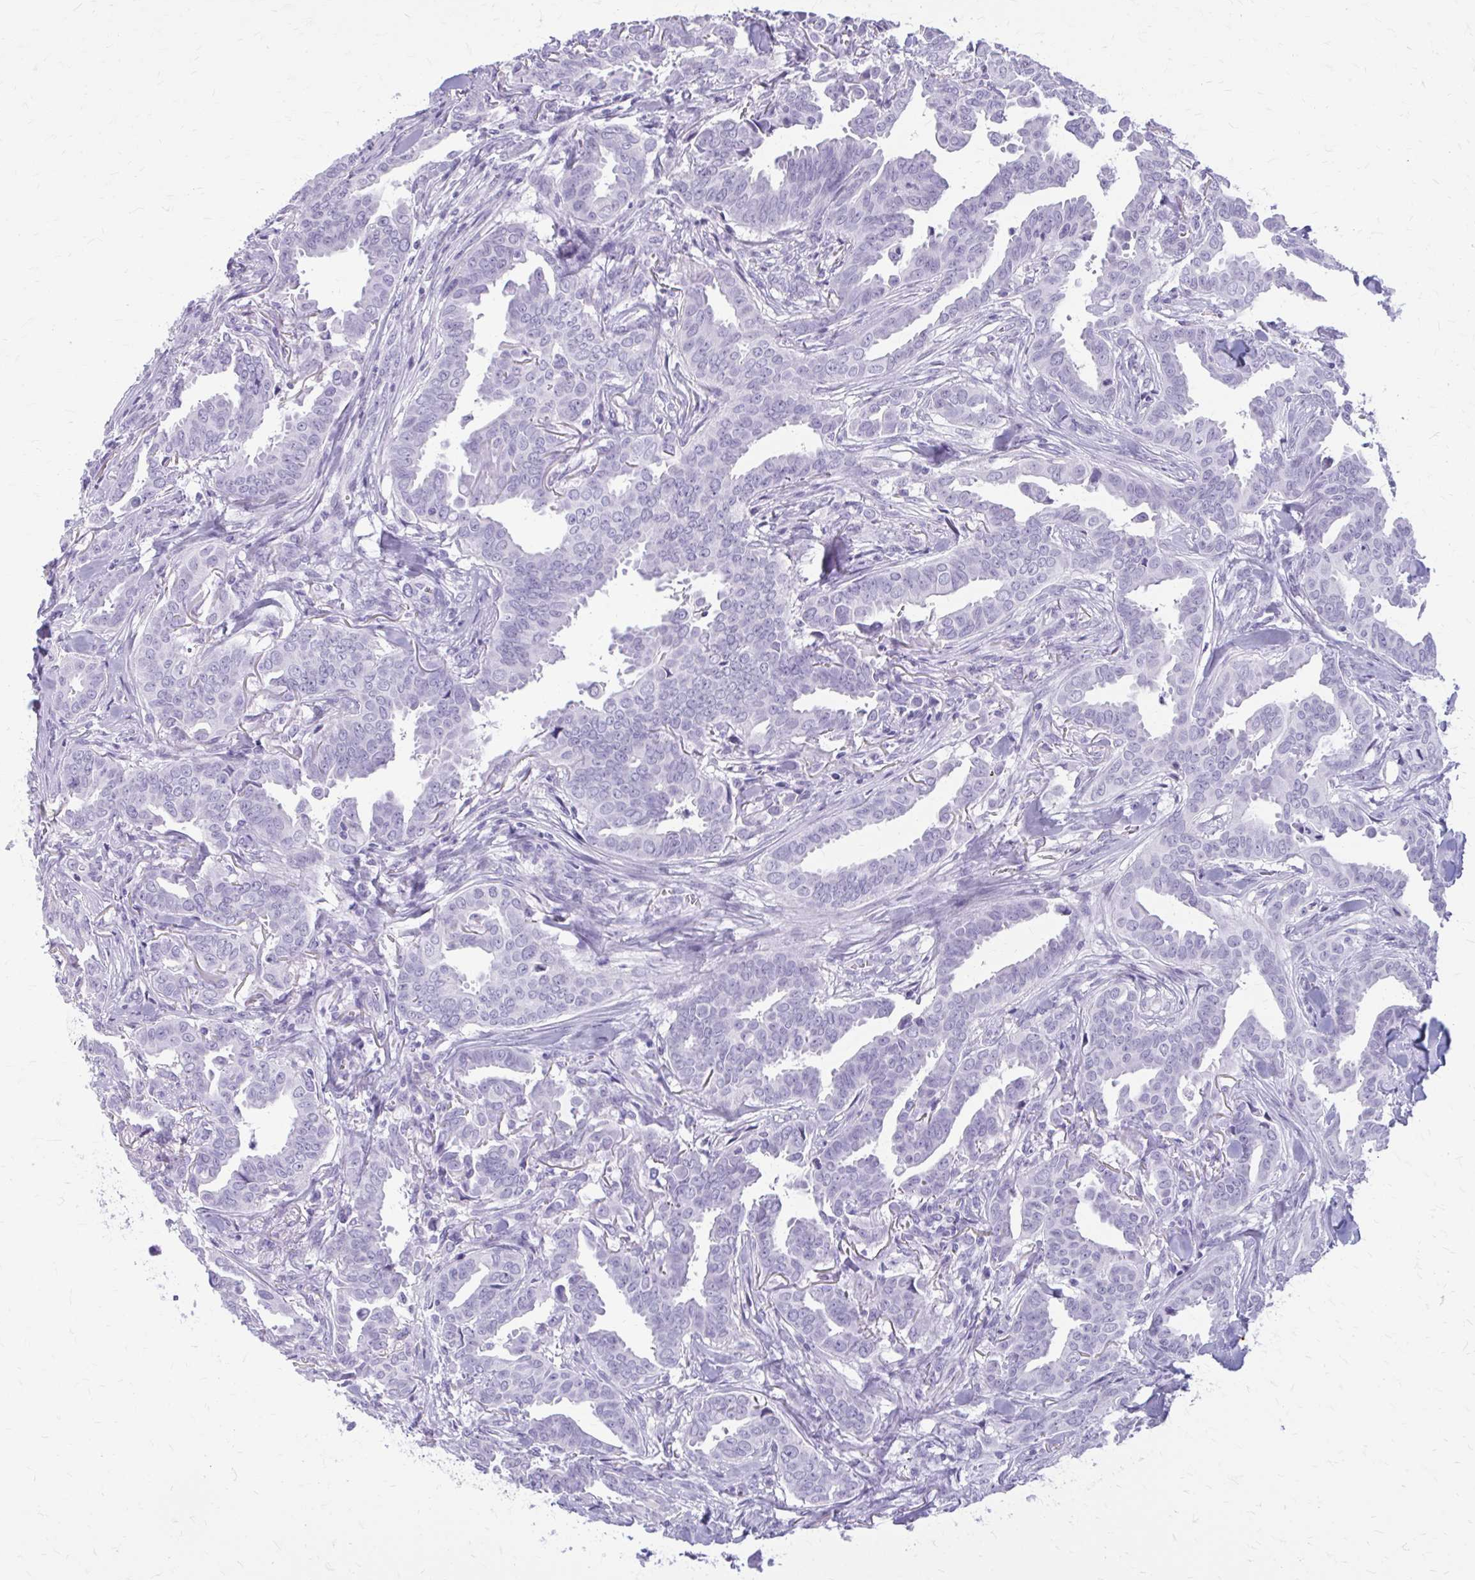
{"staining": {"intensity": "negative", "quantity": "none", "location": "none"}, "tissue": "breast cancer", "cell_type": "Tumor cells", "image_type": "cancer", "snomed": [{"axis": "morphology", "description": "Duct carcinoma"}, {"axis": "topography", "description": "Breast"}], "caption": "Tumor cells are negative for protein expression in human infiltrating ductal carcinoma (breast).", "gene": "KRT5", "patient": {"sex": "female", "age": 45}}